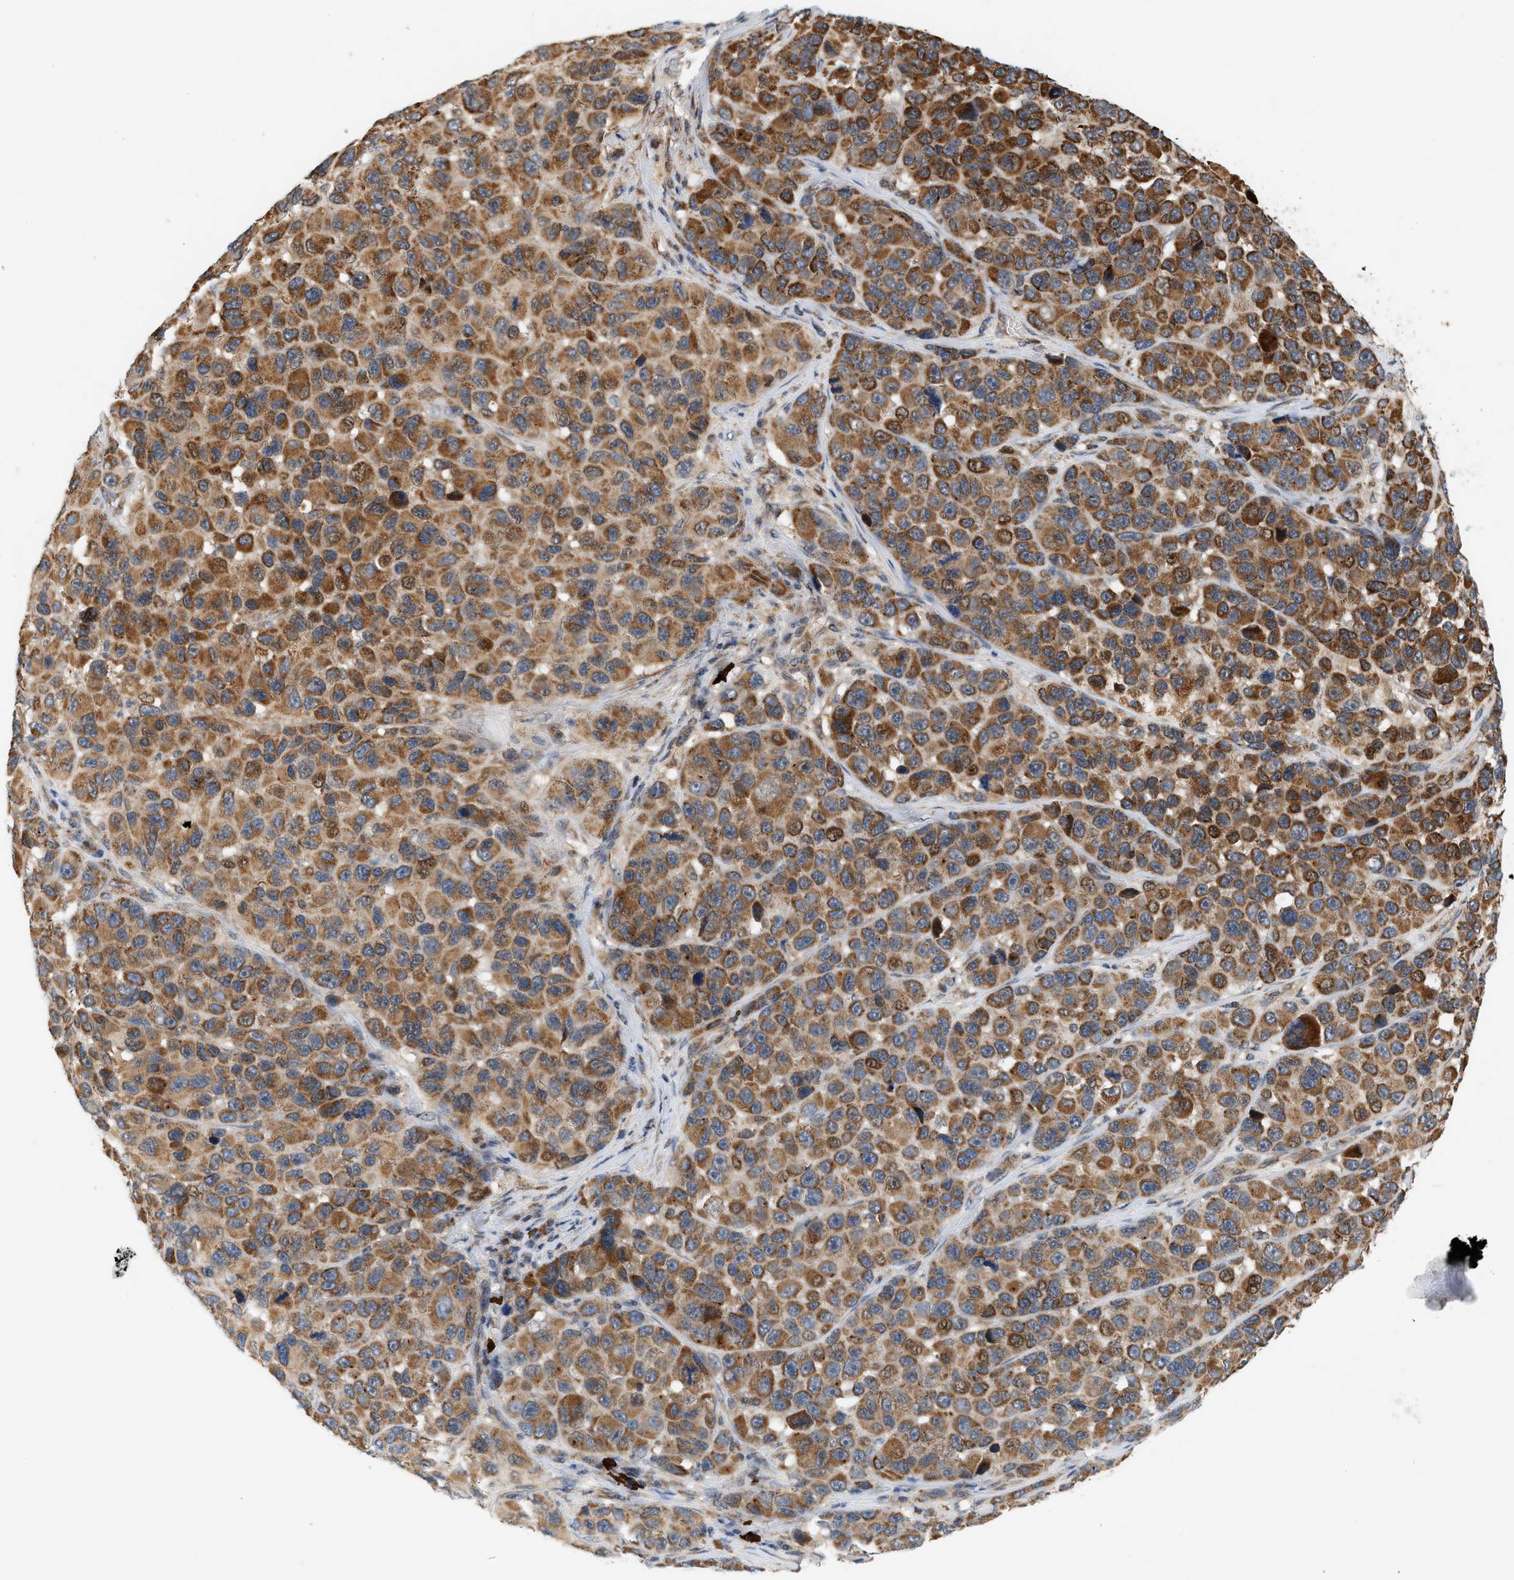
{"staining": {"intensity": "strong", "quantity": ">75%", "location": "cytoplasmic/membranous"}, "tissue": "melanoma", "cell_type": "Tumor cells", "image_type": "cancer", "snomed": [{"axis": "morphology", "description": "Malignant melanoma, NOS"}, {"axis": "topography", "description": "Skin"}], "caption": "Malignant melanoma stained for a protein demonstrates strong cytoplasmic/membranous positivity in tumor cells. (DAB (3,3'-diaminobenzidine) IHC, brown staining for protein, blue staining for nuclei).", "gene": "MCU", "patient": {"sex": "male", "age": 53}}